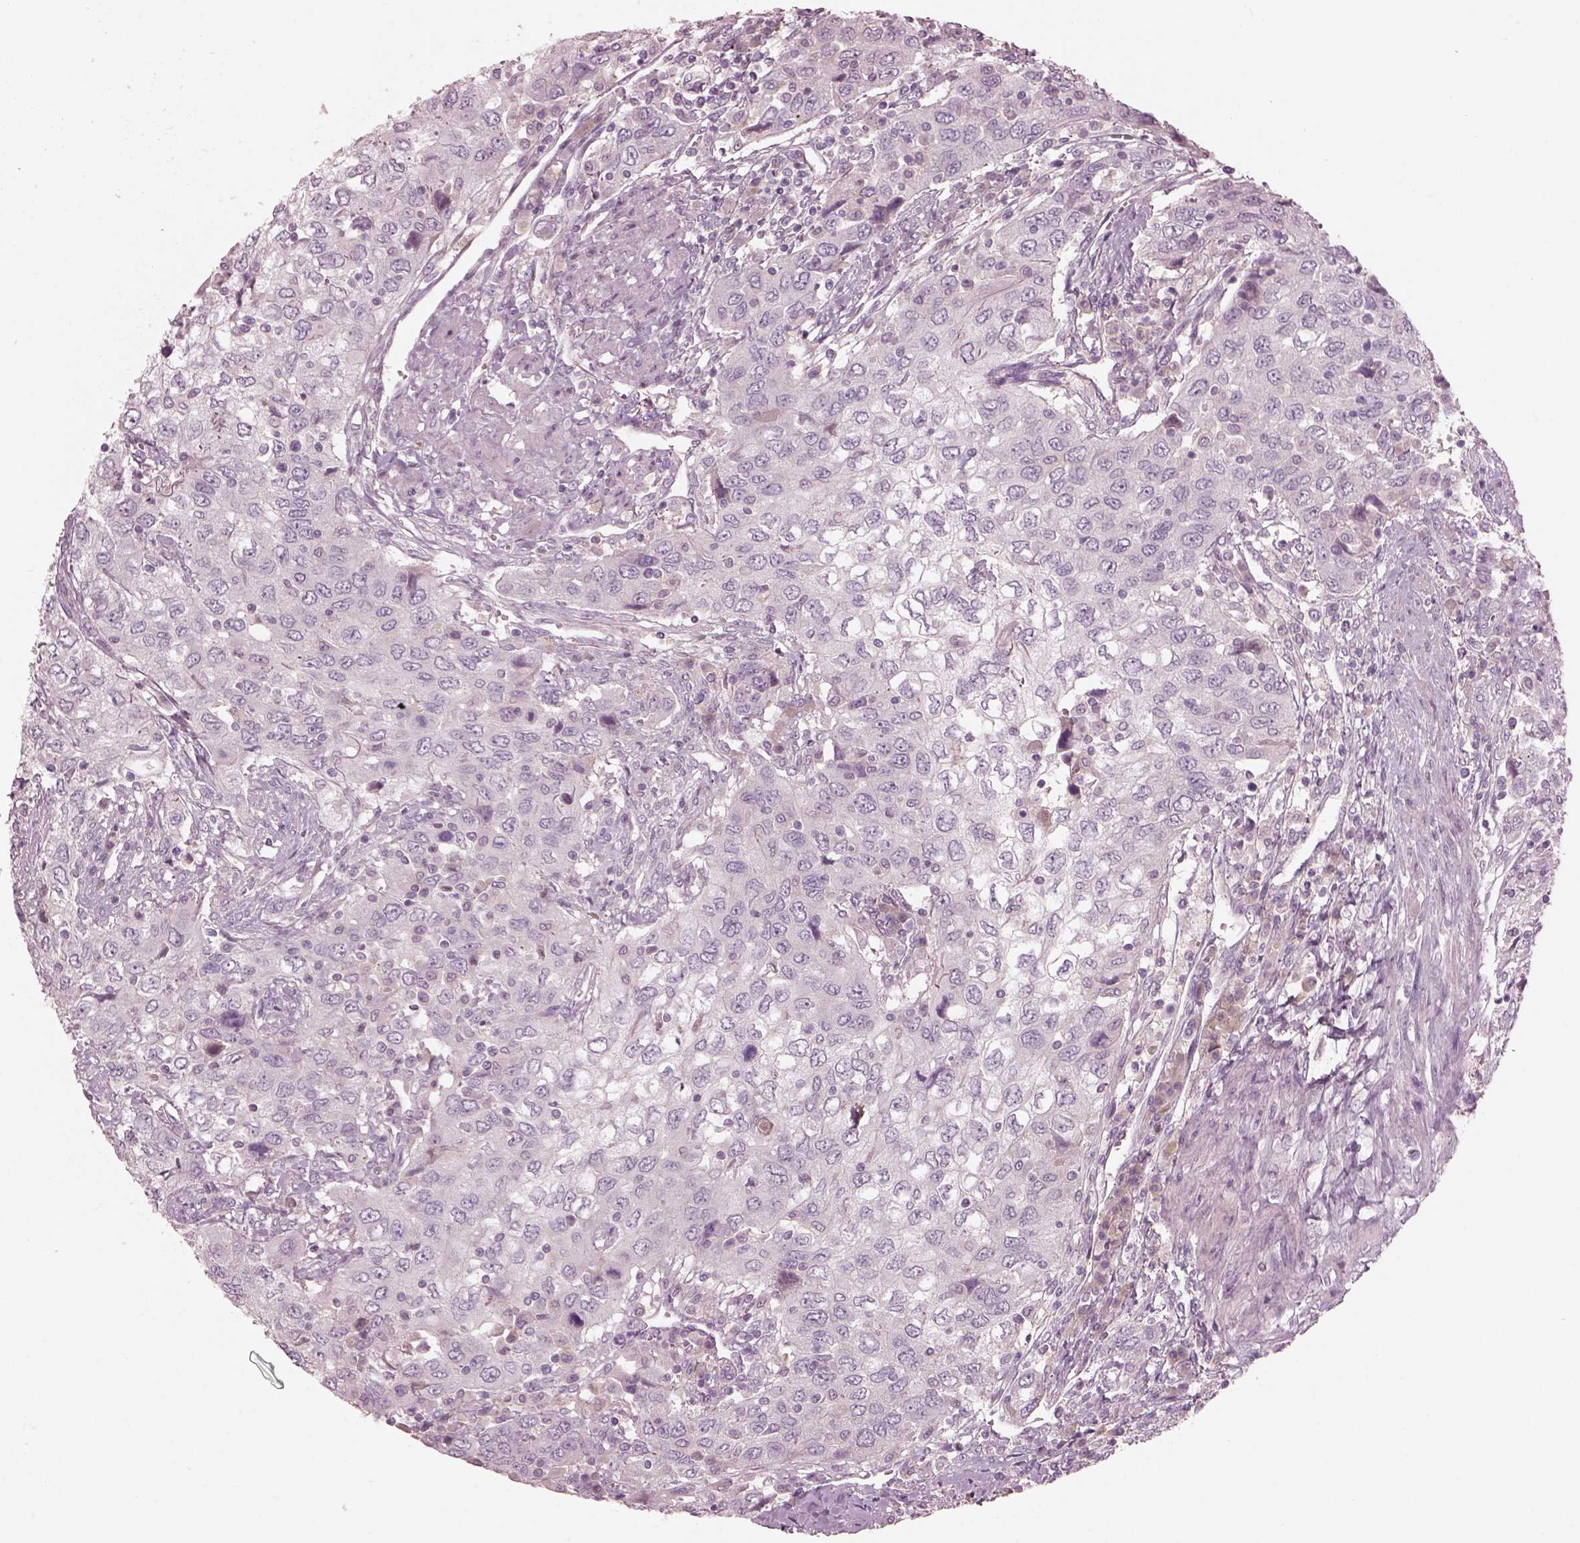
{"staining": {"intensity": "negative", "quantity": "none", "location": "none"}, "tissue": "urothelial cancer", "cell_type": "Tumor cells", "image_type": "cancer", "snomed": [{"axis": "morphology", "description": "Urothelial carcinoma, High grade"}, {"axis": "topography", "description": "Urinary bladder"}], "caption": "There is no significant positivity in tumor cells of high-grade urothelial carcinoma.", "gene": "PACRG", "patient": {"sex": "male", "age": 76}}